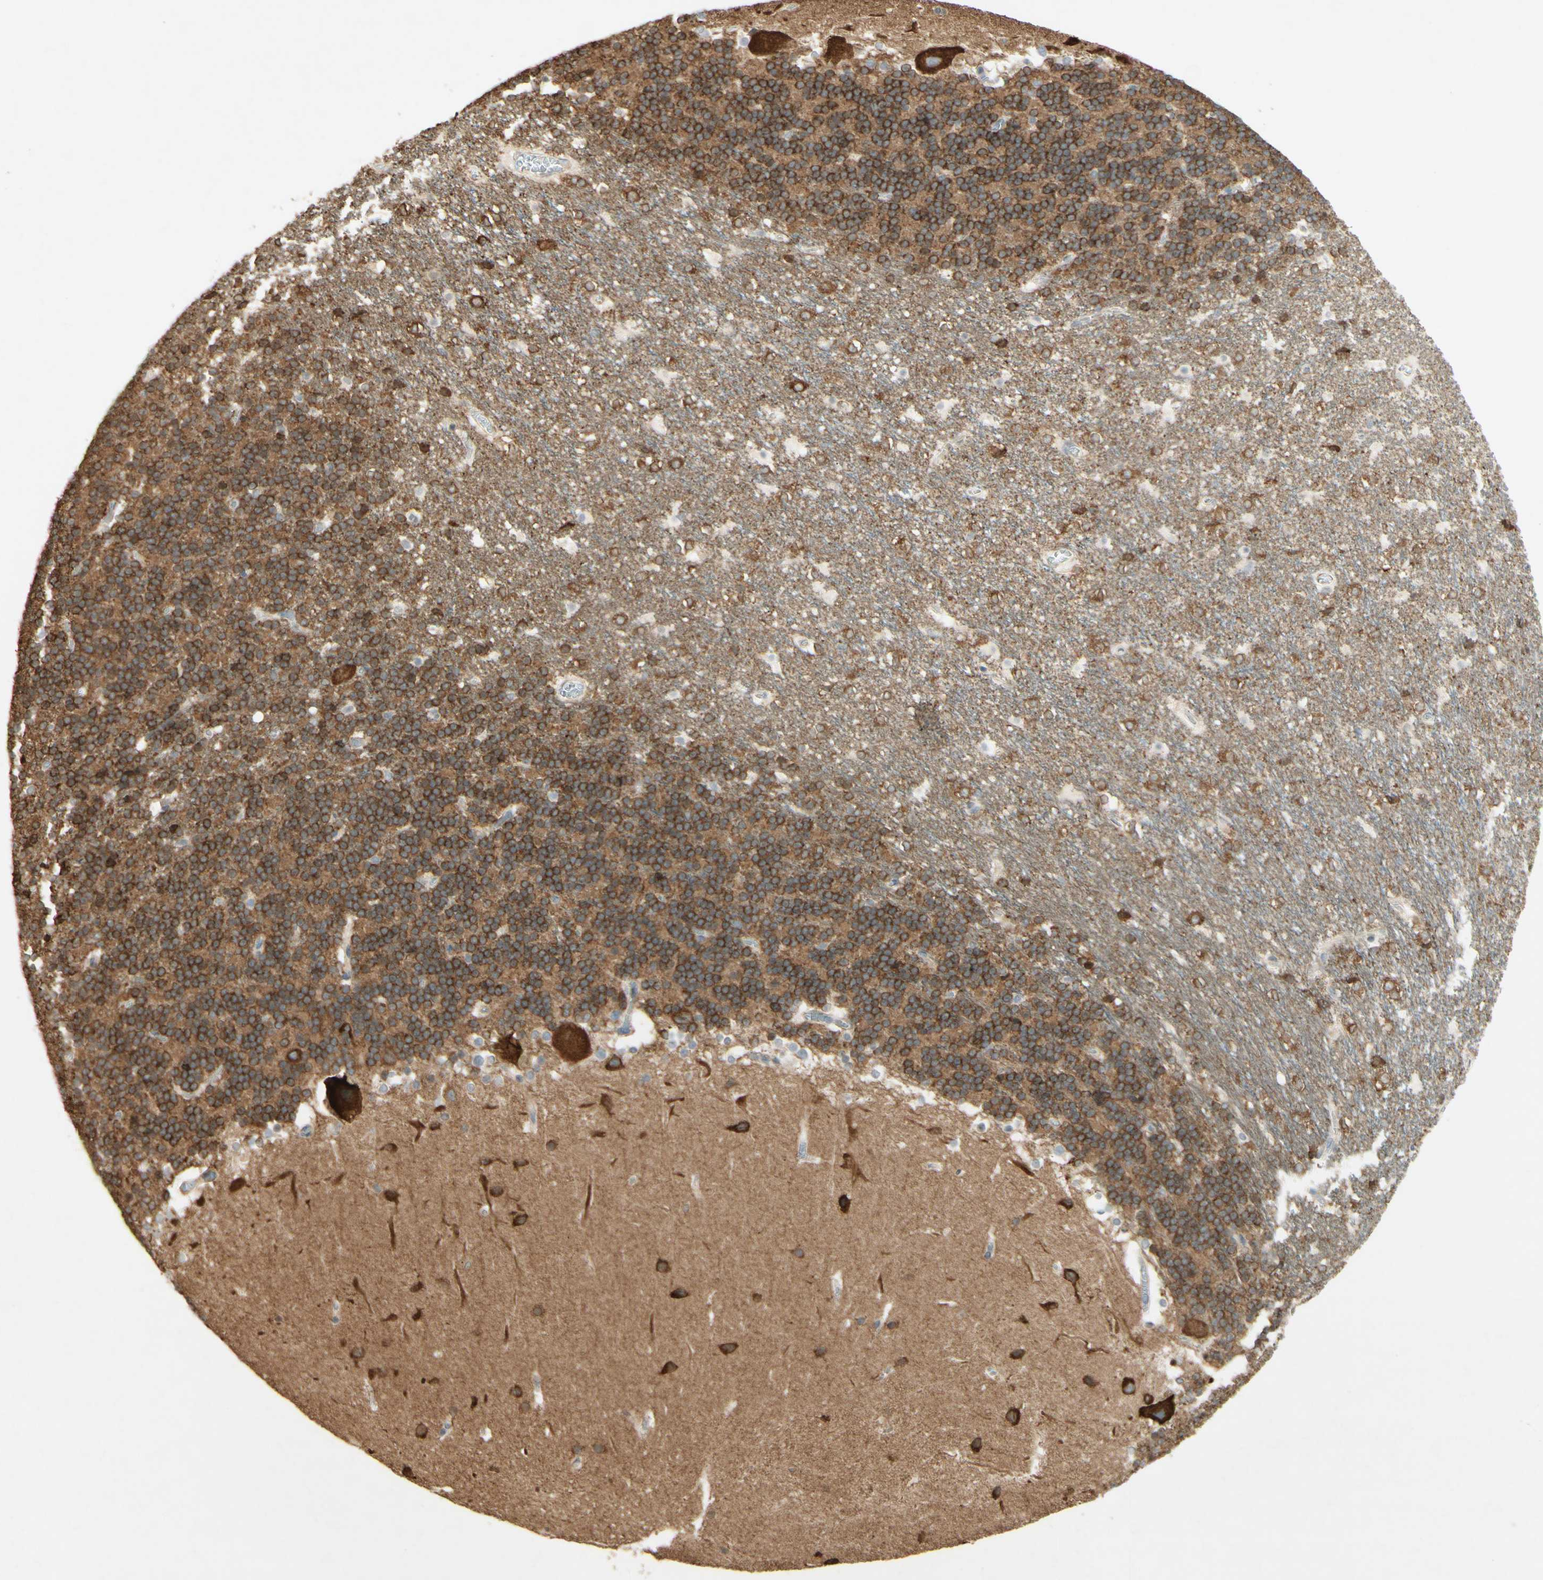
{"staining": {"intensity": "moderate", "quantity": "25%-75%", "location": "cytoplasmic/membranous"}, "tissue": "cerebellum", "cell_type": "Cells in granular layer", "image_type": "normal", "snomed": [{"axis": "morphology", "description": "Normal tissue, NOS"}, {"axis": "topography", "description": "Cerebellum"}], "caption": "Immunohistochemical staining of normal human cerebellum shows moderate cytoplasmic/membranous protein staining in about 25%-75% of cells in granular layer. (DAB = brown stain, brightfield microscopy at high magnification).", "gene": "MAP1B", "patient": {"sex": "female", "age": 19}}